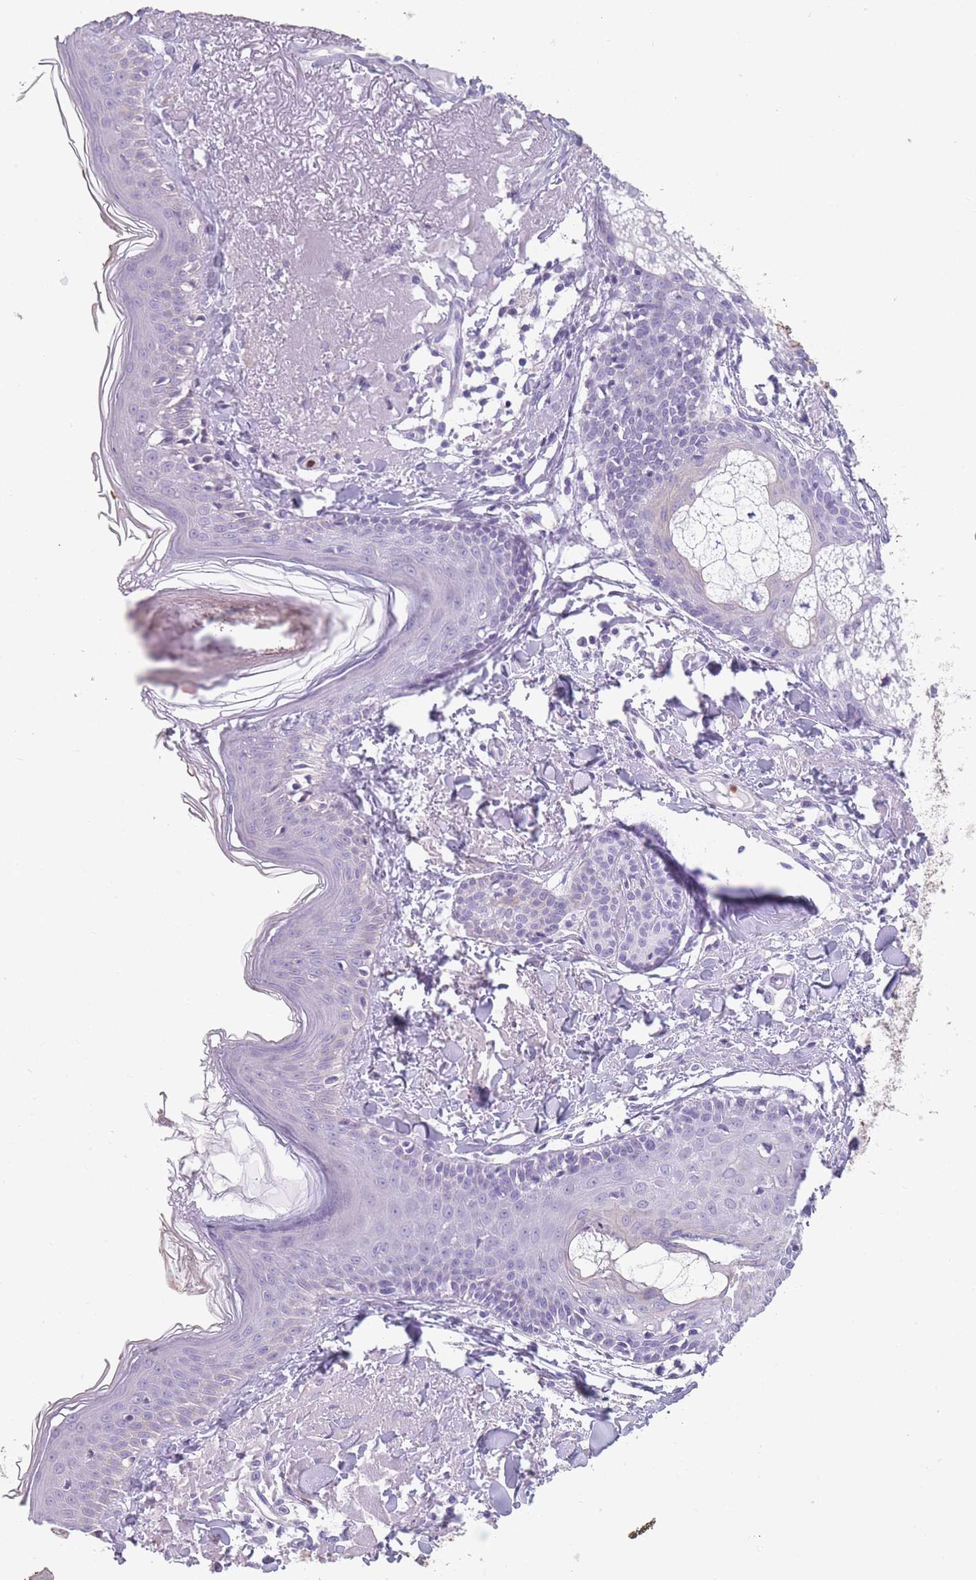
{"staining": {"intensity": "negative", "quantity": "none", "location": "none"}, "tissue": "skin", "cell_type": "Fibroblasts", "image_type": "normal", "snomed": [{"axis": "morphology", "description": "Normal tissue, NOS"}, {"axis": "morphology", "description": "Malignant melanoma, NOS"}, {"axis": "topography", "description": "Skin"}], "caption": "The histopathology image reveals no staining of fibroblasts in normal skin. (Brightfield microscopy of DAB (3,3'-diaminobenzidine) immunohistochemistry at high magnification).", "gene": "CR1L", "patient": {"sex": "male", "age": 80}}